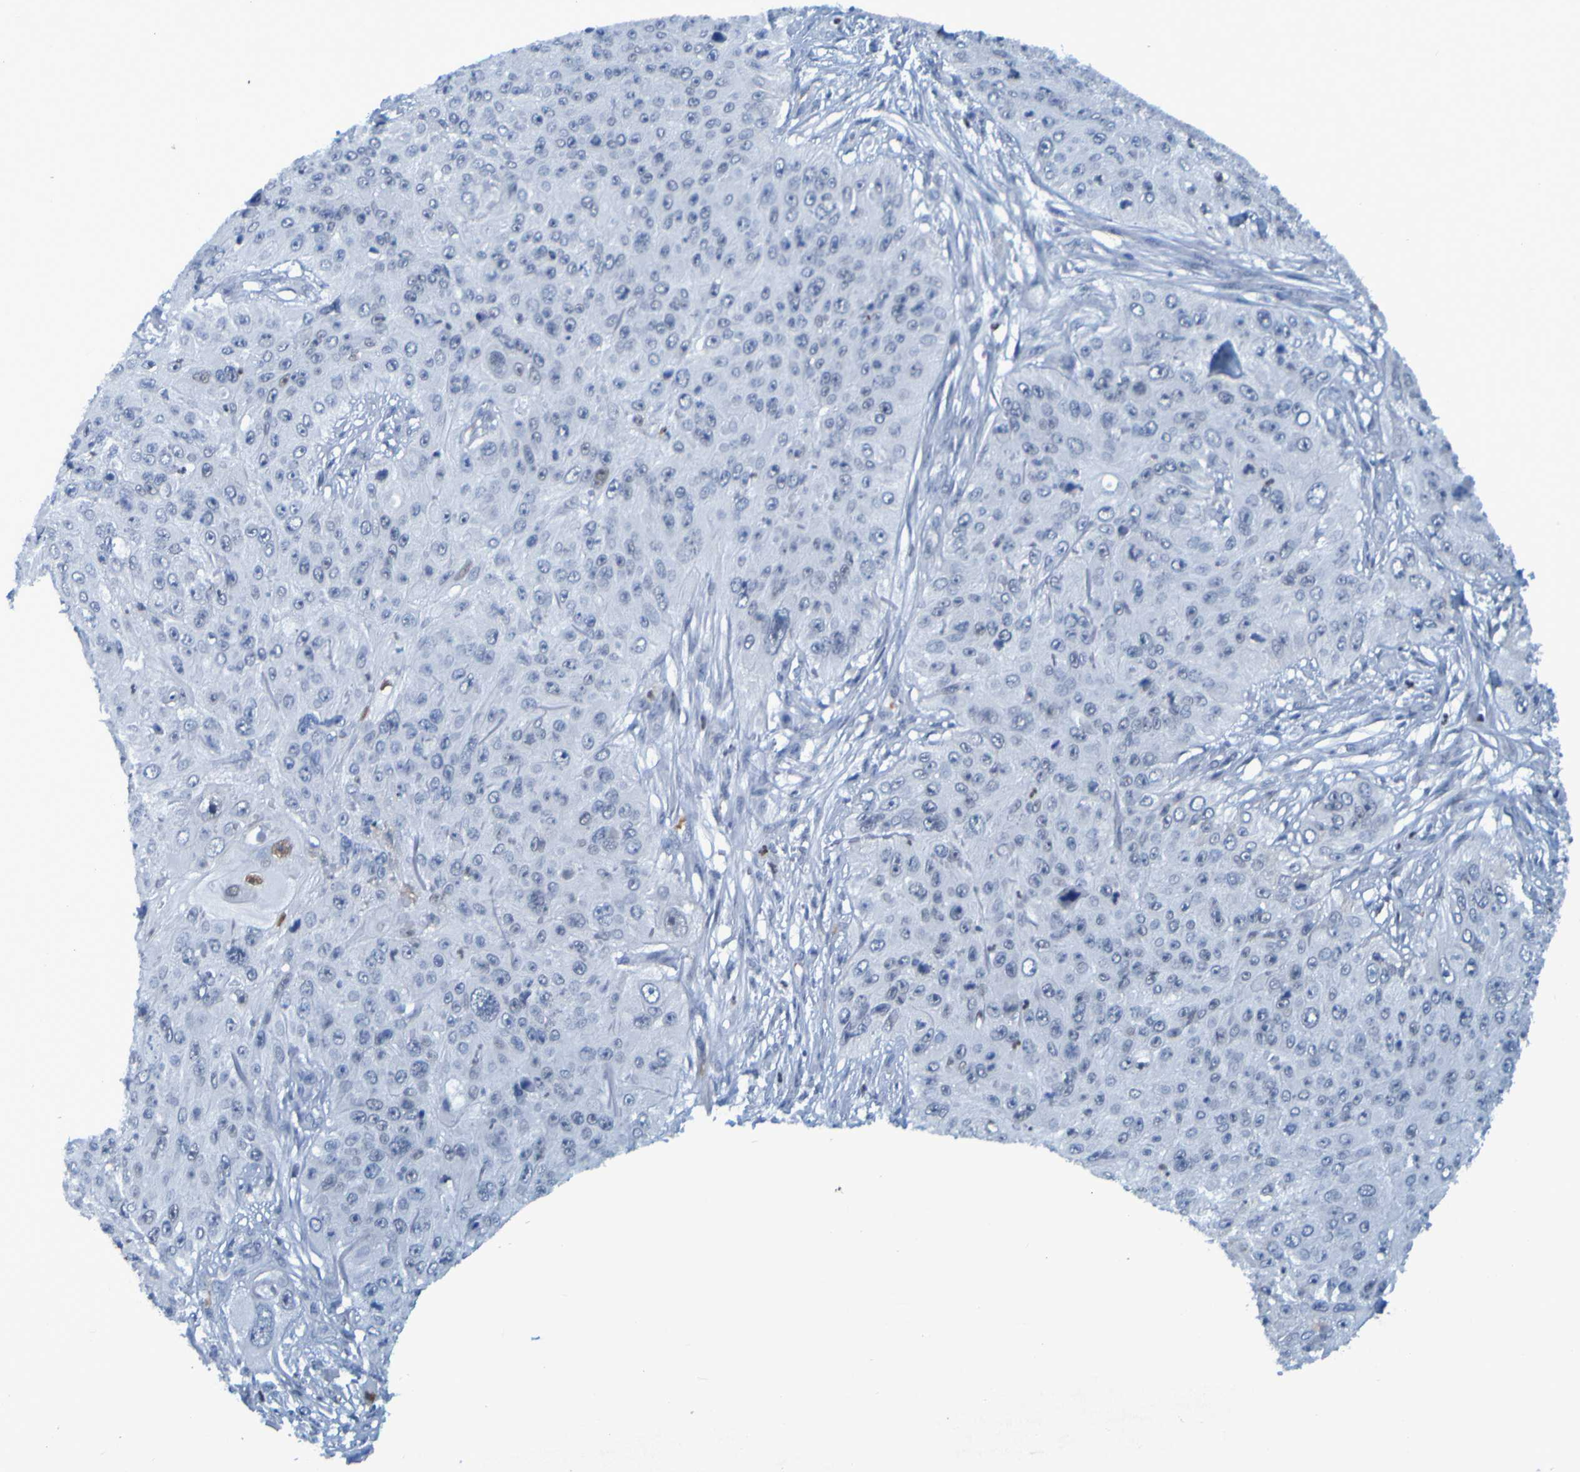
{"staining": {"intensity": "negative", "quantity": "none", "location": "none"}, "tissue": "skin cancer", "cell_type": "Tumor cells", "image_type": "cancer", "snomed": [{"axis": "morphology", "description": "Squamous cell carcinoma, NOS"}, {"axis": "topography", "description": "Skin"}], "caption": "Immunohistochemistry (IHC) of squamous cell carcinoma (skin) demonstrates no positivity in tumor cells.", "gene": "USP36", "patient": {"sex": "female", "age": 80}}